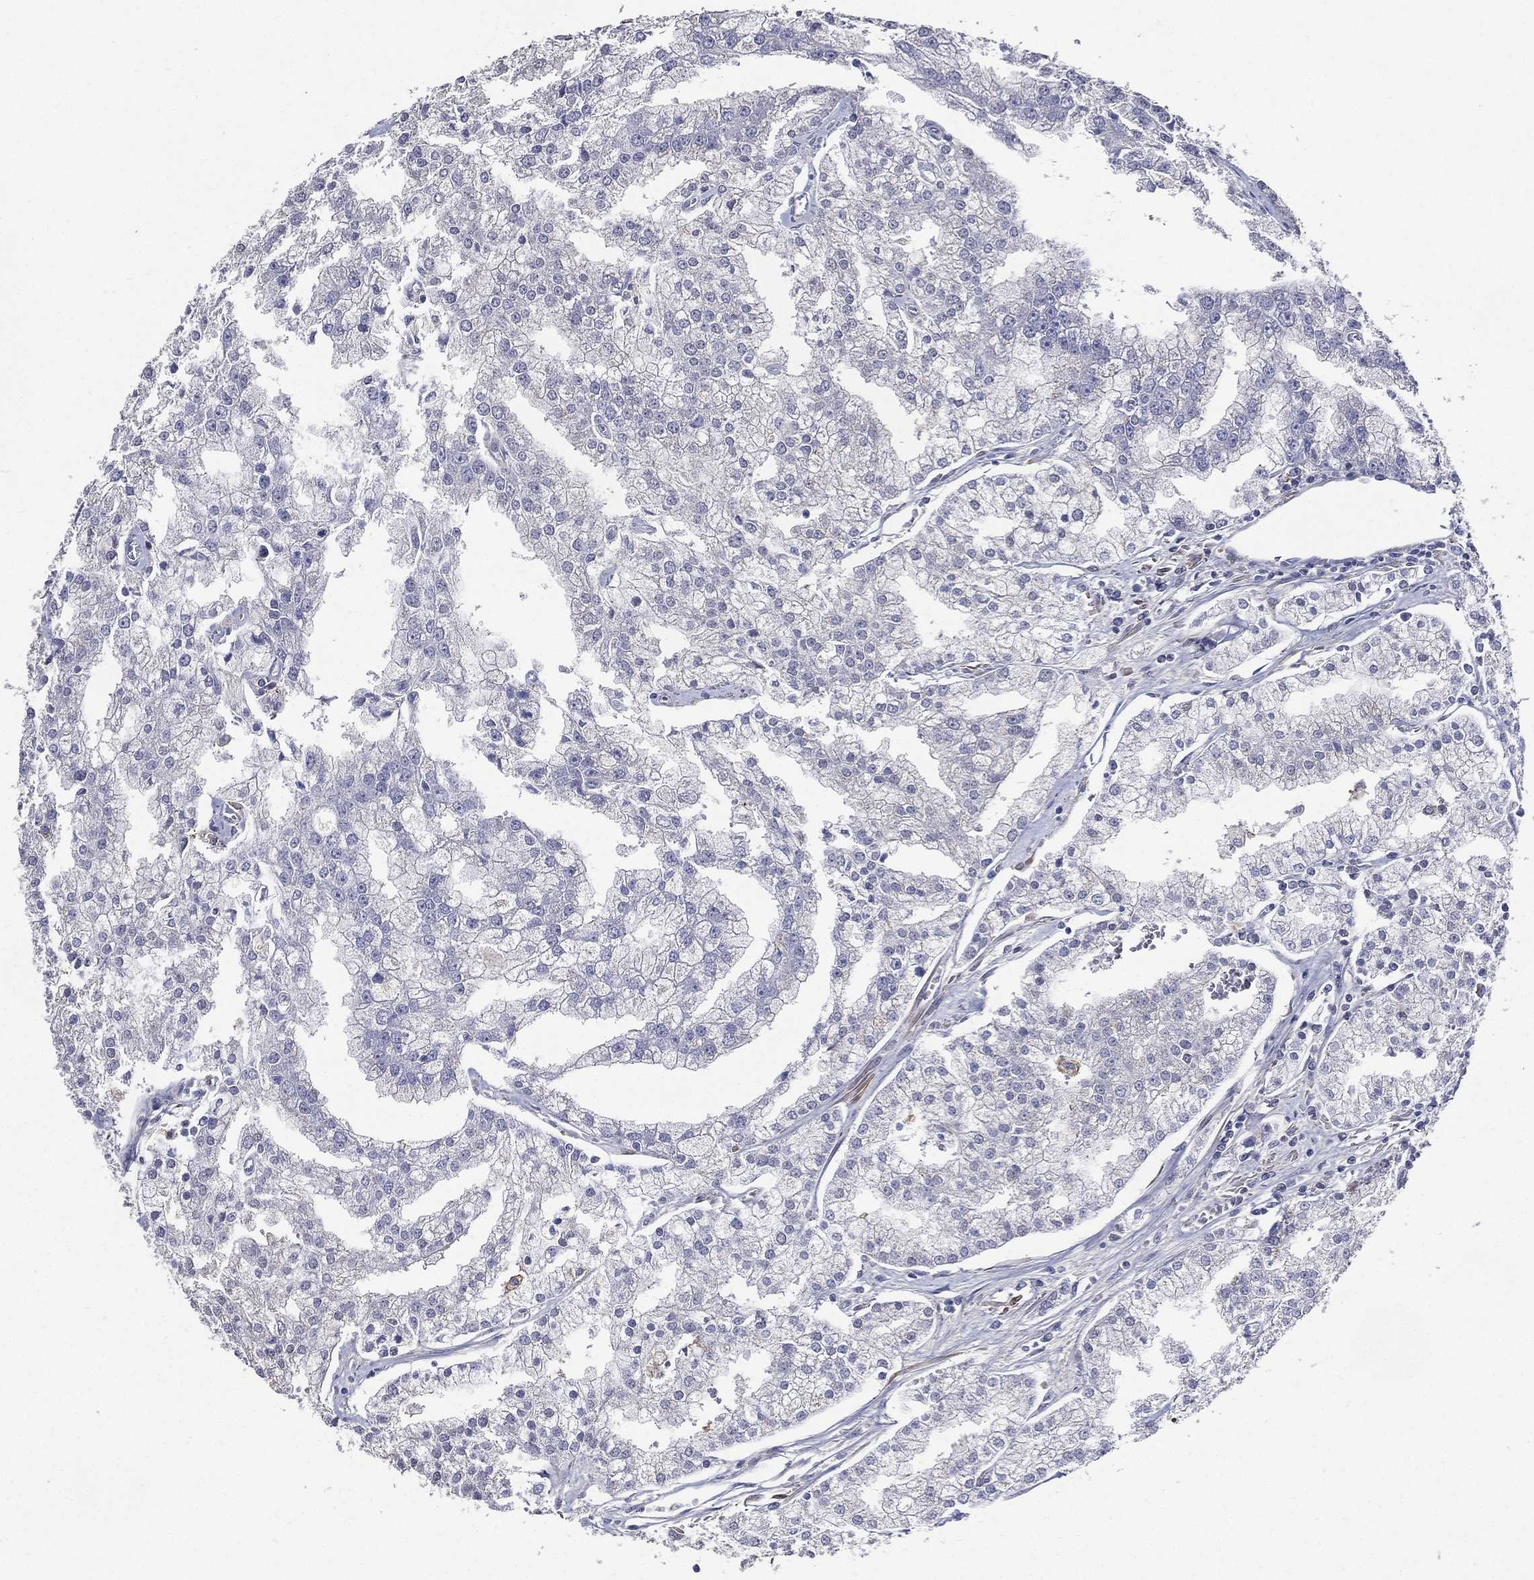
{"staining": {"intensity": "negative", "quantity": "none", "location": "none"}, "tissue": "prostate cancer", "cell_type": "Tumor cells", "image_type": "cancer", "snomed": [{"axis": "morphology", "description": "Adenocarcinoma, NOS"}, {"axis": "topography", "description": "Prostate"}], "caption": "Protein analysis of prostate adenocarcinoma shows no significant staining in tumor cells.", "gene": "SERPINB2", "patient": {"sex": "male", "age": 70}}